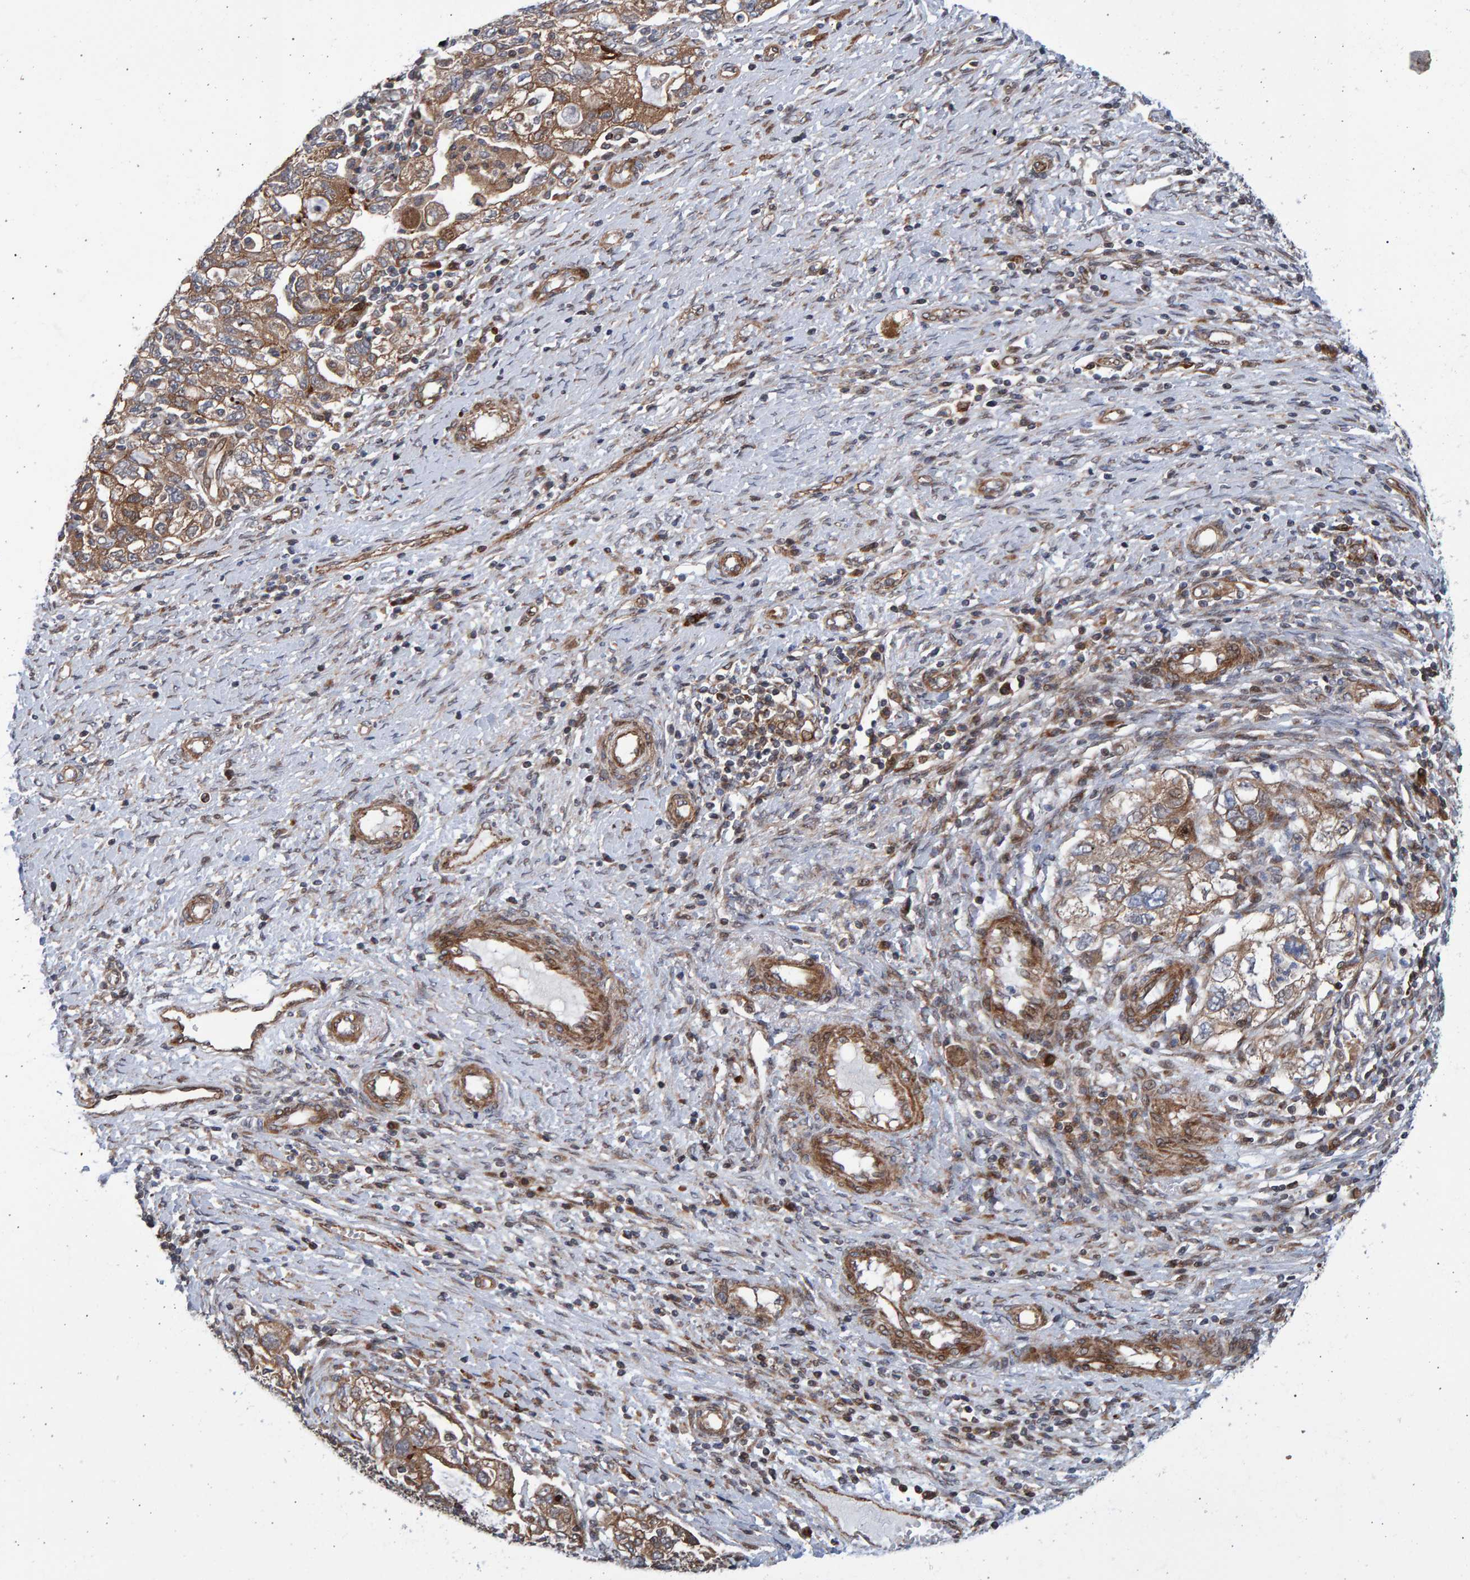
{"staining": {"intensity": "moderate", "quantity": ">75%", "location": "cytoplasmic/membranous"}, "tissue": "ovarian cancer", "cell_type": "Tumor cells", "image_type": "cancer", "snomed": [{"axis": "morphology", "description": "Carcinoma, NOS"}, {"axis": "morphology", "description": "Cystadenocarcinoma, serous, NOS"}, {"axis": "topography", "description": "Ovary"}], "caption": "The micrograph exhibits staining of carcinoma (ovarian), revealing moderate cytoplasmic/membranous protein staining (brown color) within tumor cells.", "gene": "LRBA", "patient": {"sex": "female", "age": 69}}